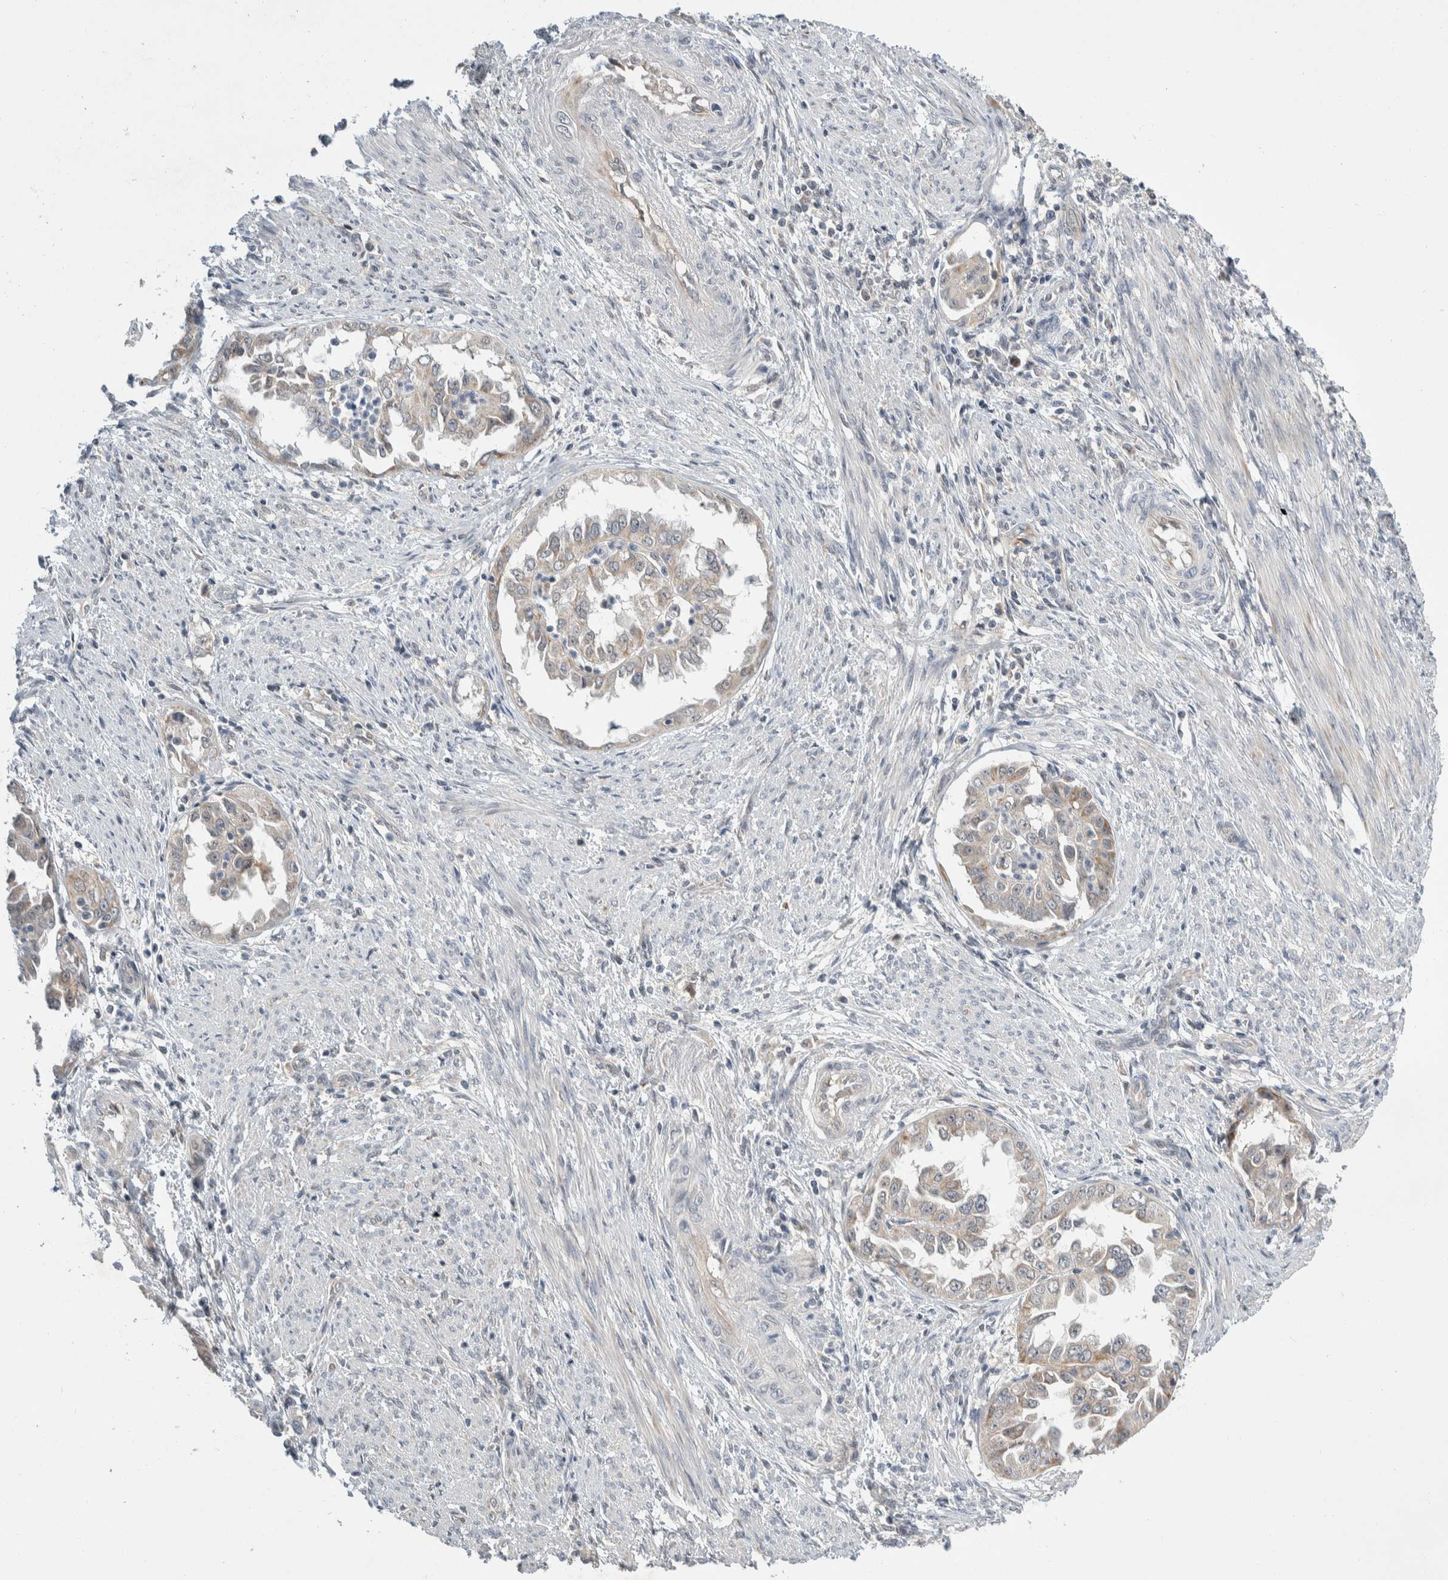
{"staining": {"intensity": "weak", "quantity": "<25%", "location": "cytoplasmic/membranous"}, "tissue": "endometrial cancer", "cell_type": "Tumor cells", "image_type": "cancer", "snomed": [{"axis": "morphology", "description": "Adenocarcinoma, NOS"}, {"axis": "topography", "description": "Endometrium"}], "caption": "A high-resolution image shows IHC staining of endometrial adenocarcinoma, which displays no significant positivity in tumor cells.", "gene": "SHPK", "patient": {"sex": "female", "age": 85}}